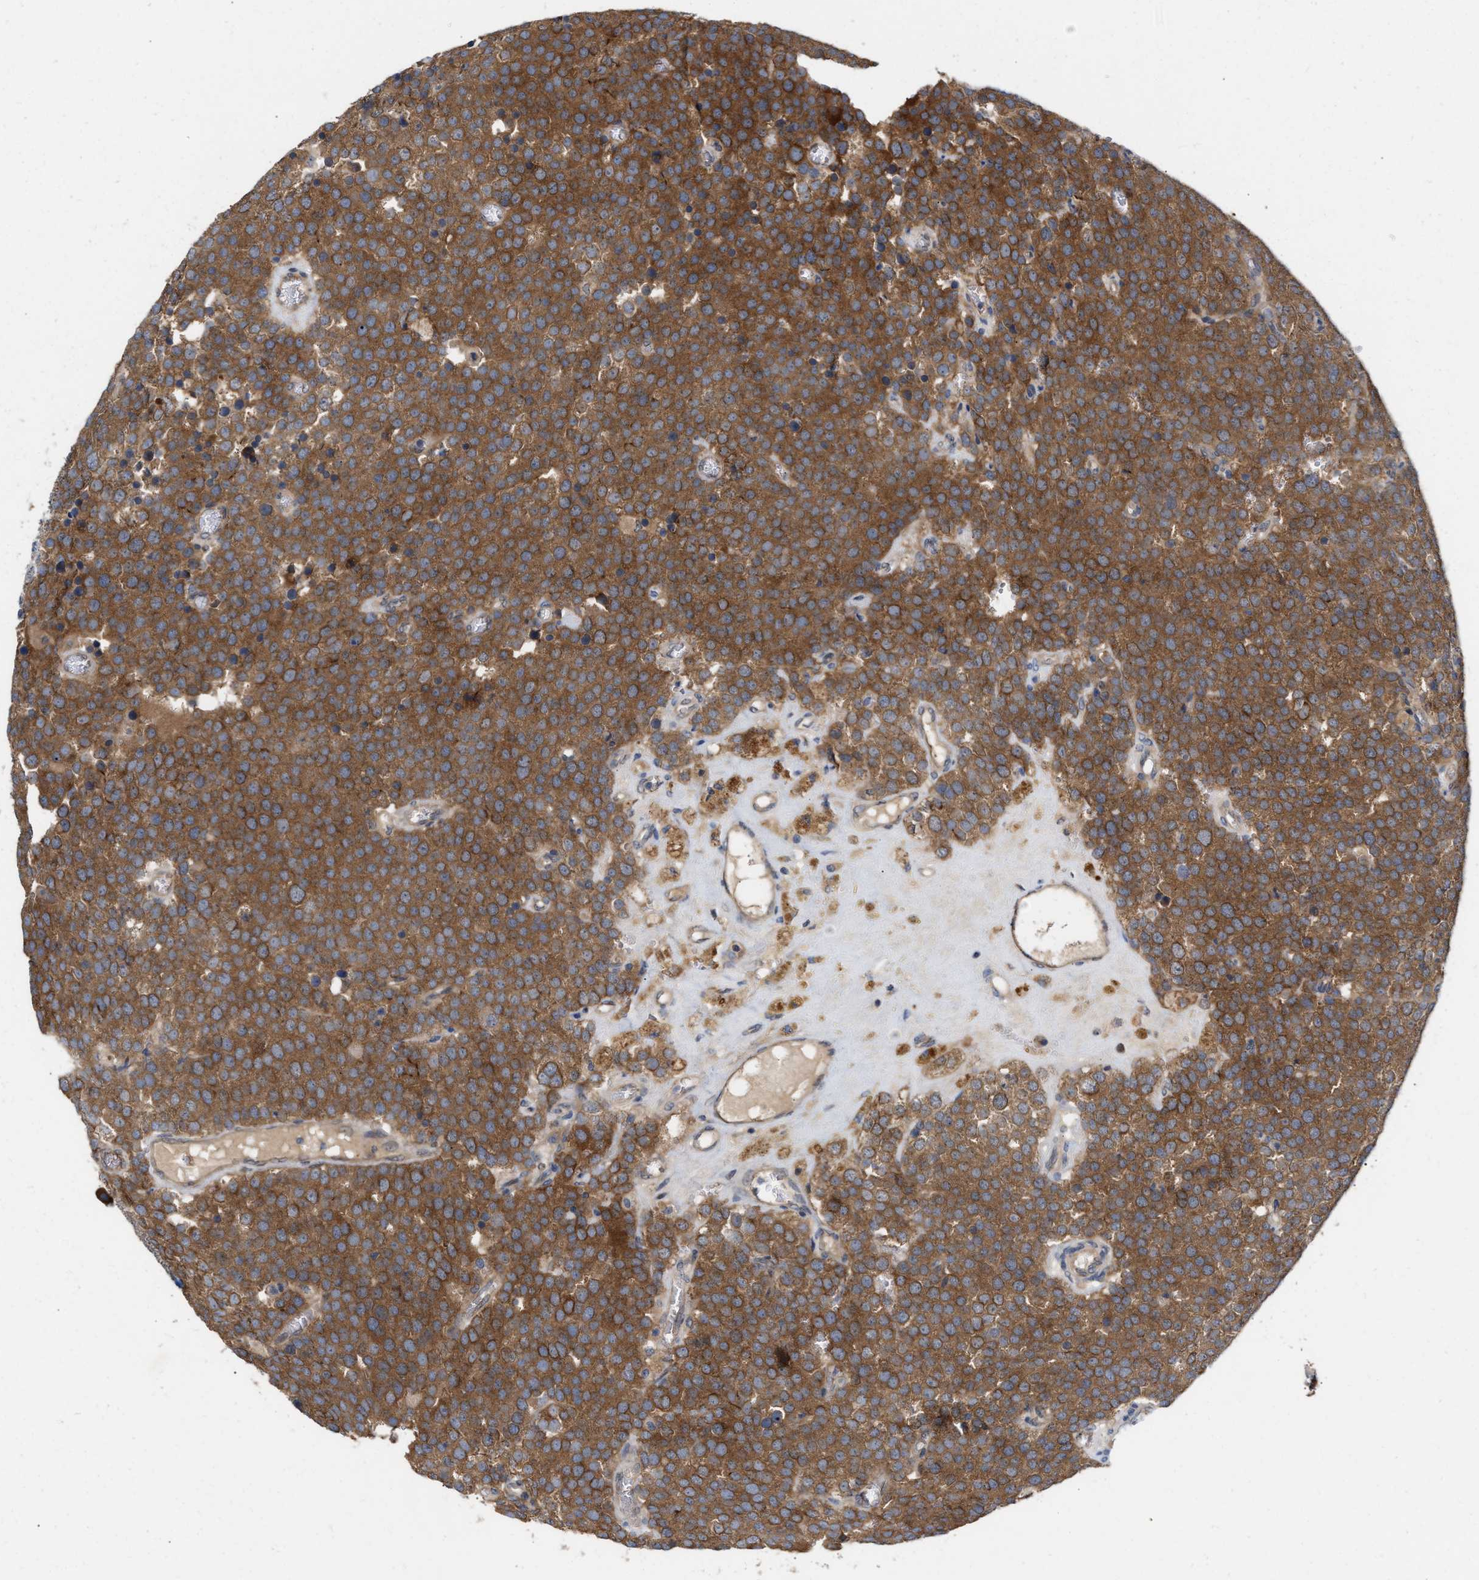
{"staining": {"intensity": "strong", "quantity": ">75%", "location": "cytoplasmic/membranous"}, "tissue": "testis cancer", "cell_type": "Tumor cells", "image_type": "cancer", "snomed": [{"axis": "morphology", "description": "Normal tissue, NOS"}, {"axis": "morphology", "description": "Seminoma, NOS"}, {"axis": "topography", "description": "Testis"}], "caption": "DAB immunohistochemical staining of human testis cancer reveals strong cytoplasmic/membranous protein expression in approximately >75% of tumor cells.", "gene": "BBLN", "patient": {"sex": "male", "age": 71}}